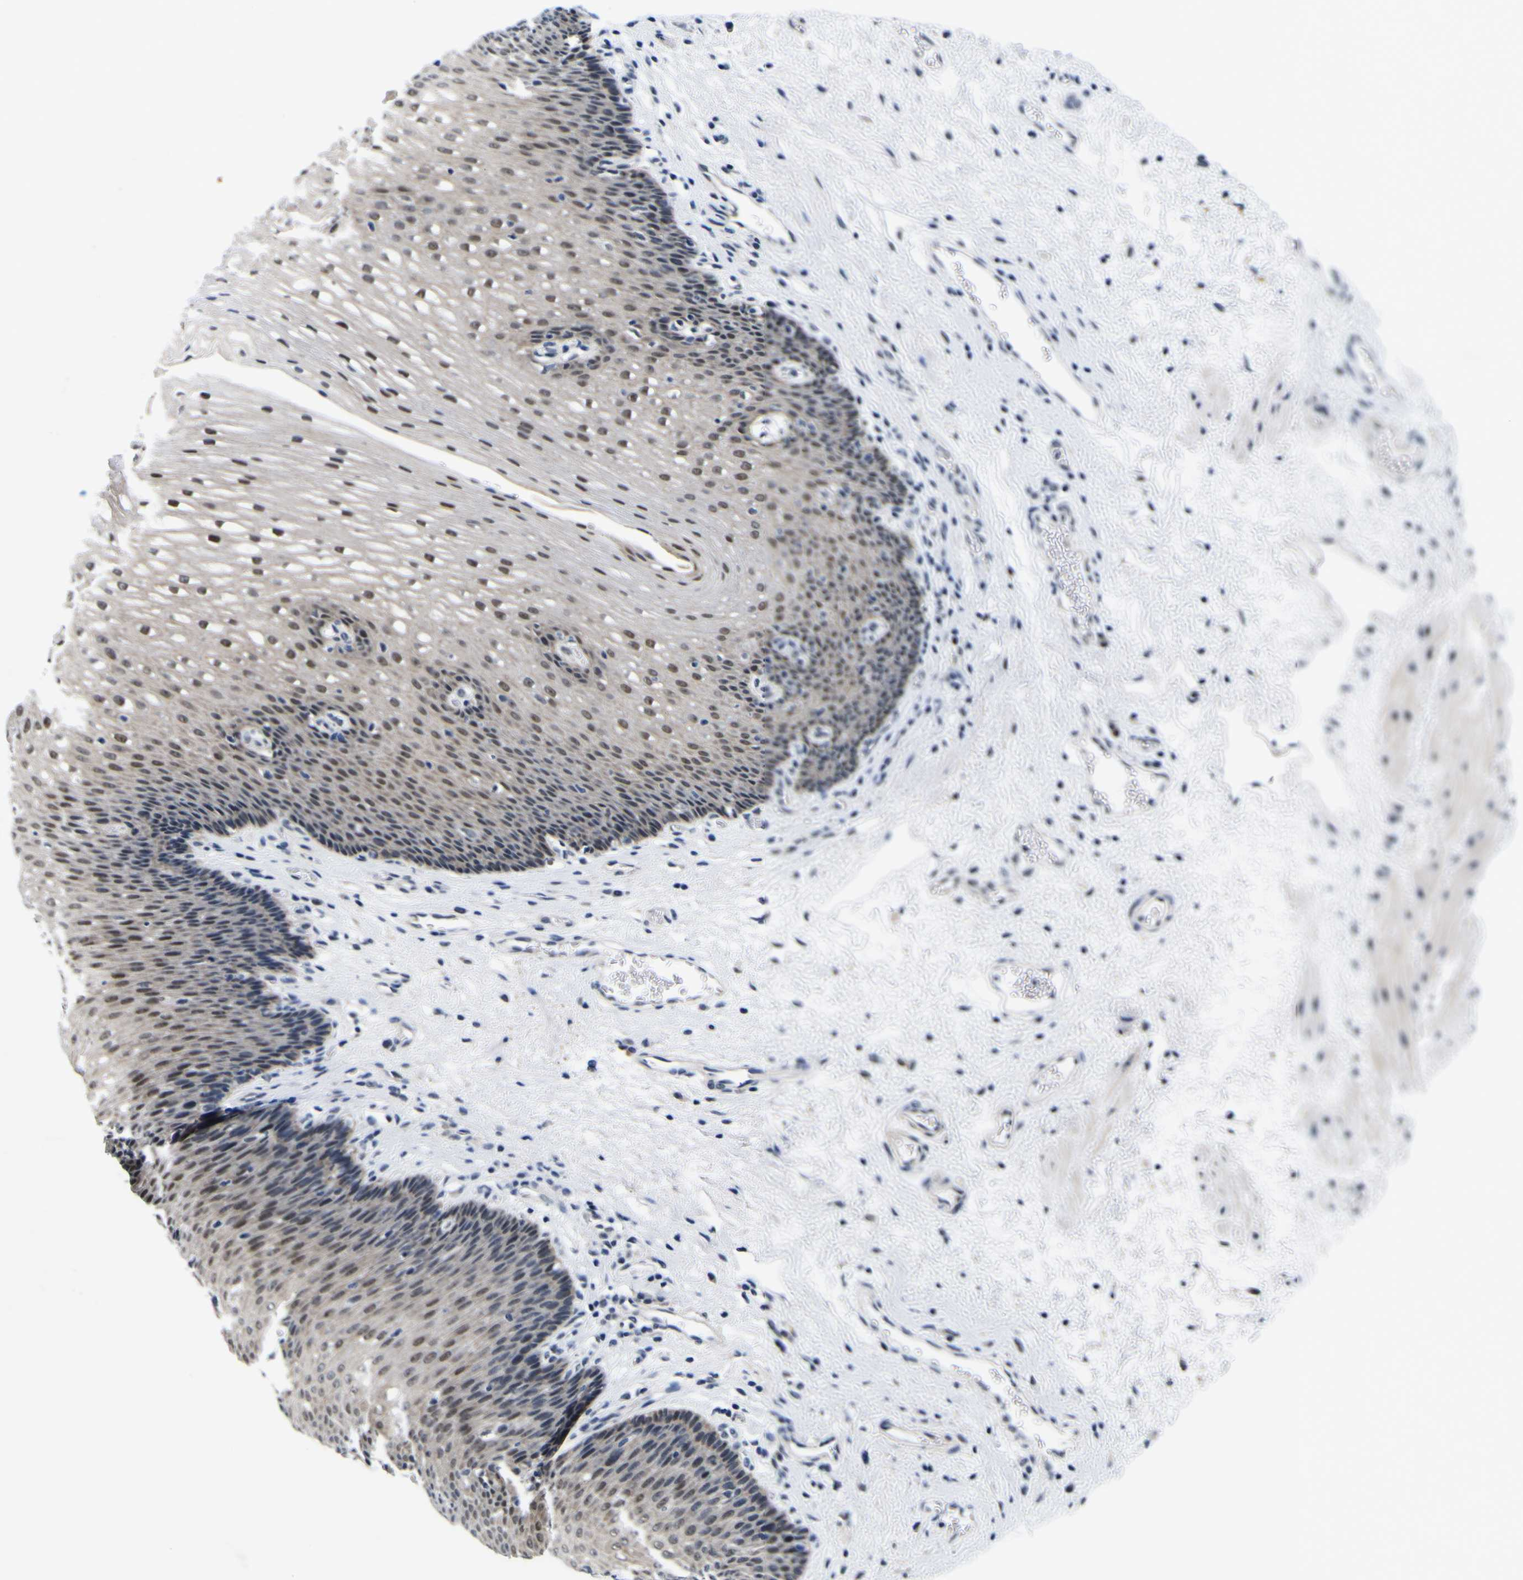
{"staining": {"intensity": "moderate", "quantity": ">75%", "location": "nuclear"}, "tissue": "esophagus", "cell_type": "Squamous epithelial cells", "image_type": "normal", "snomed": [{"axis": "morphology", "description": "Normal tissue, NOS"}, {"axis": "topography", "description": "Esophagus"}], "caption": "This photomicrograph shows immunohistochemistry staining of unremarkable human esophagus, with medium moderate nuclear expression in approximately >75% of squamous epithelial cells.", "gene": "CUL4B", "patient": {"sex": "male", "age": 48}}